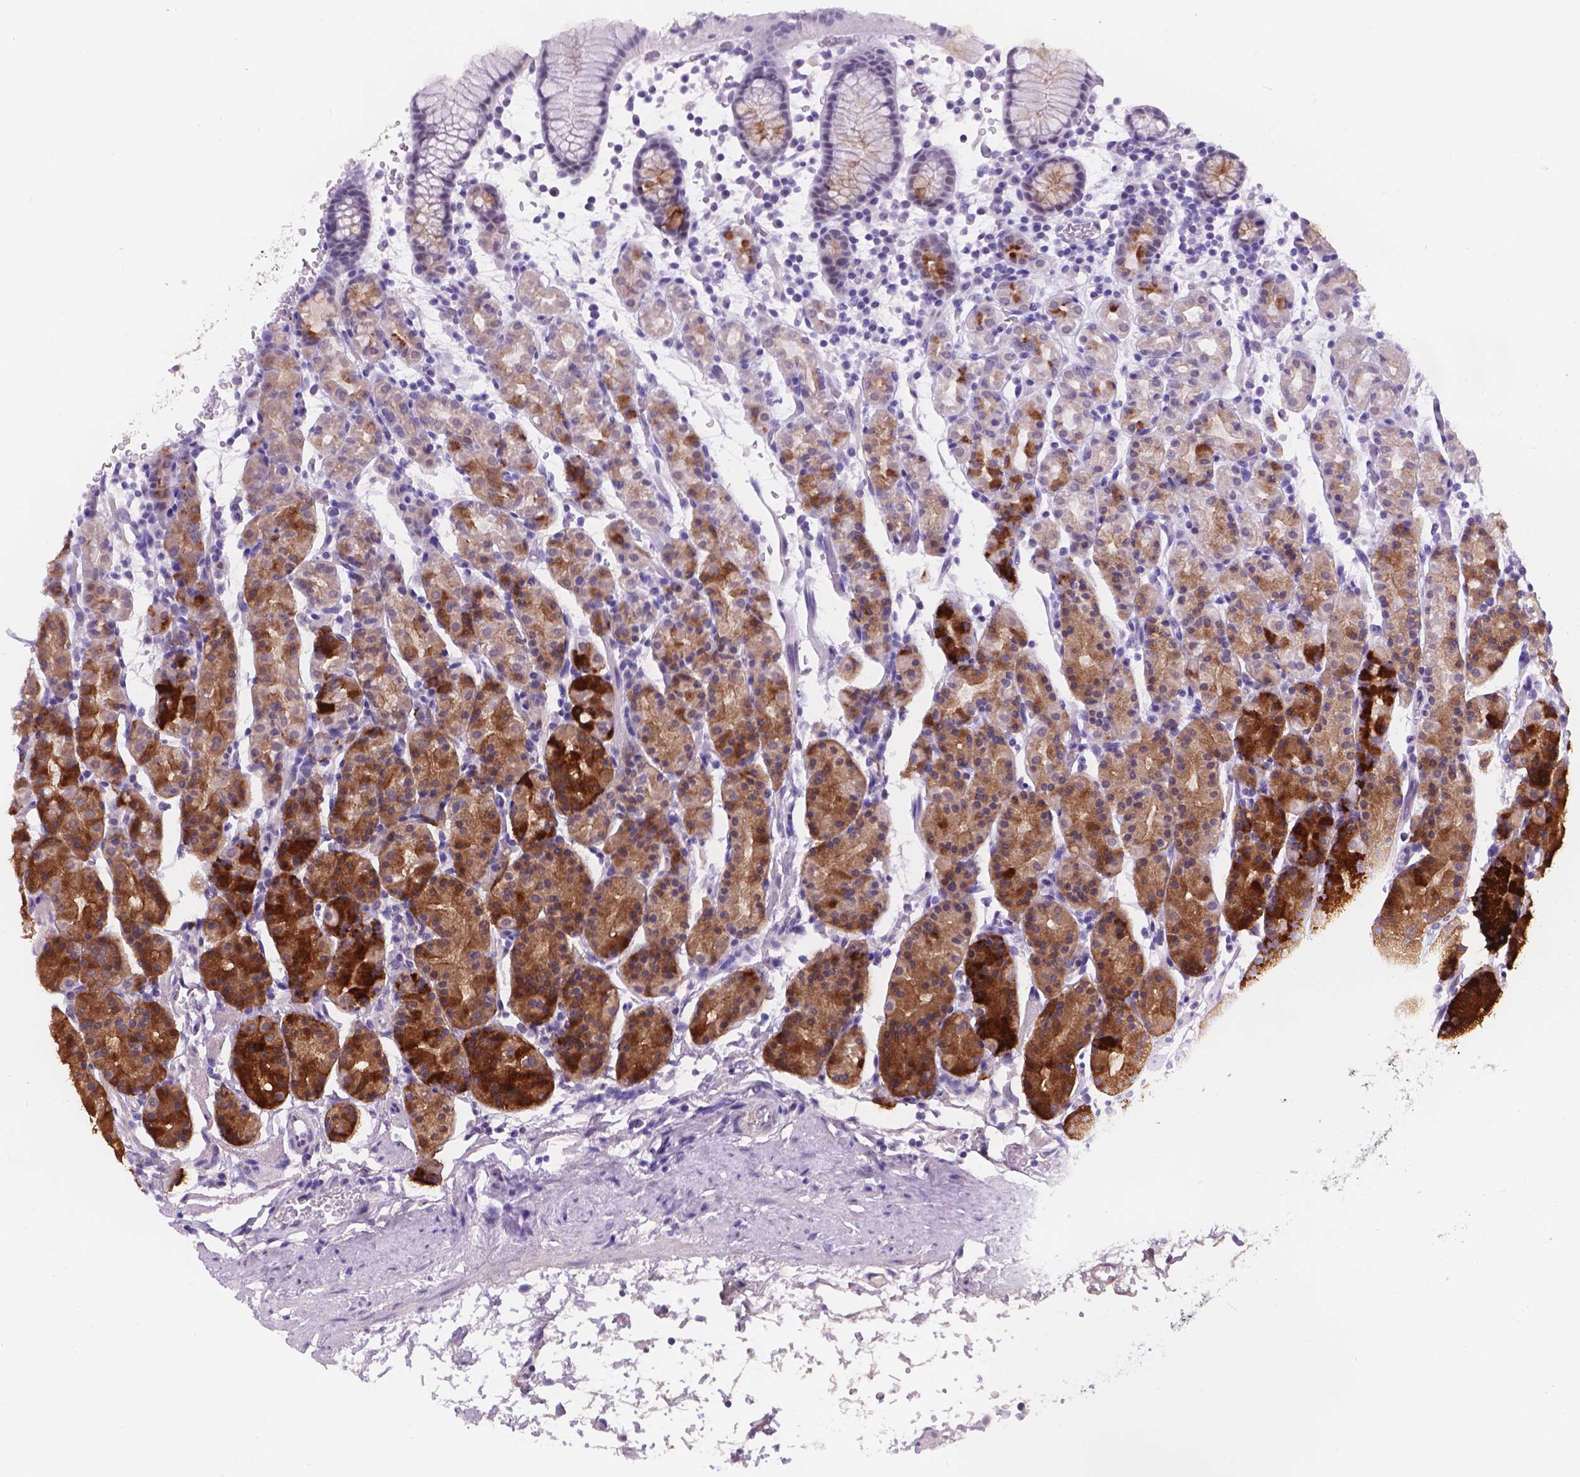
{"staining": {"intensity": "strong", "quantity": "25%-75%", "location": "cytoplasmic/membranous"}, "tissue": "stomach", "cell_type": "Glandular cells", "image_type": "normal", "snomed": [{"axis": "morphology", "description": "Normal tissue, NOS"}, {"axis": "topography", "description": "Stomach, upper"}, {"axis": "topography", "description": "Stomach"}], "caption": "Immunohistochemistry (IHC) histopathology image of normal stomach: human stomach stained using immunohistochemistry (IHC) exhibits high levels of strong protein expression localized specifically in the cytoplasmic/membranous of glandular cells, appearing as a cytoplasmic/membranous brown color.", "gene": "DCC", "patient": {"sex": "male", "age": 62}}